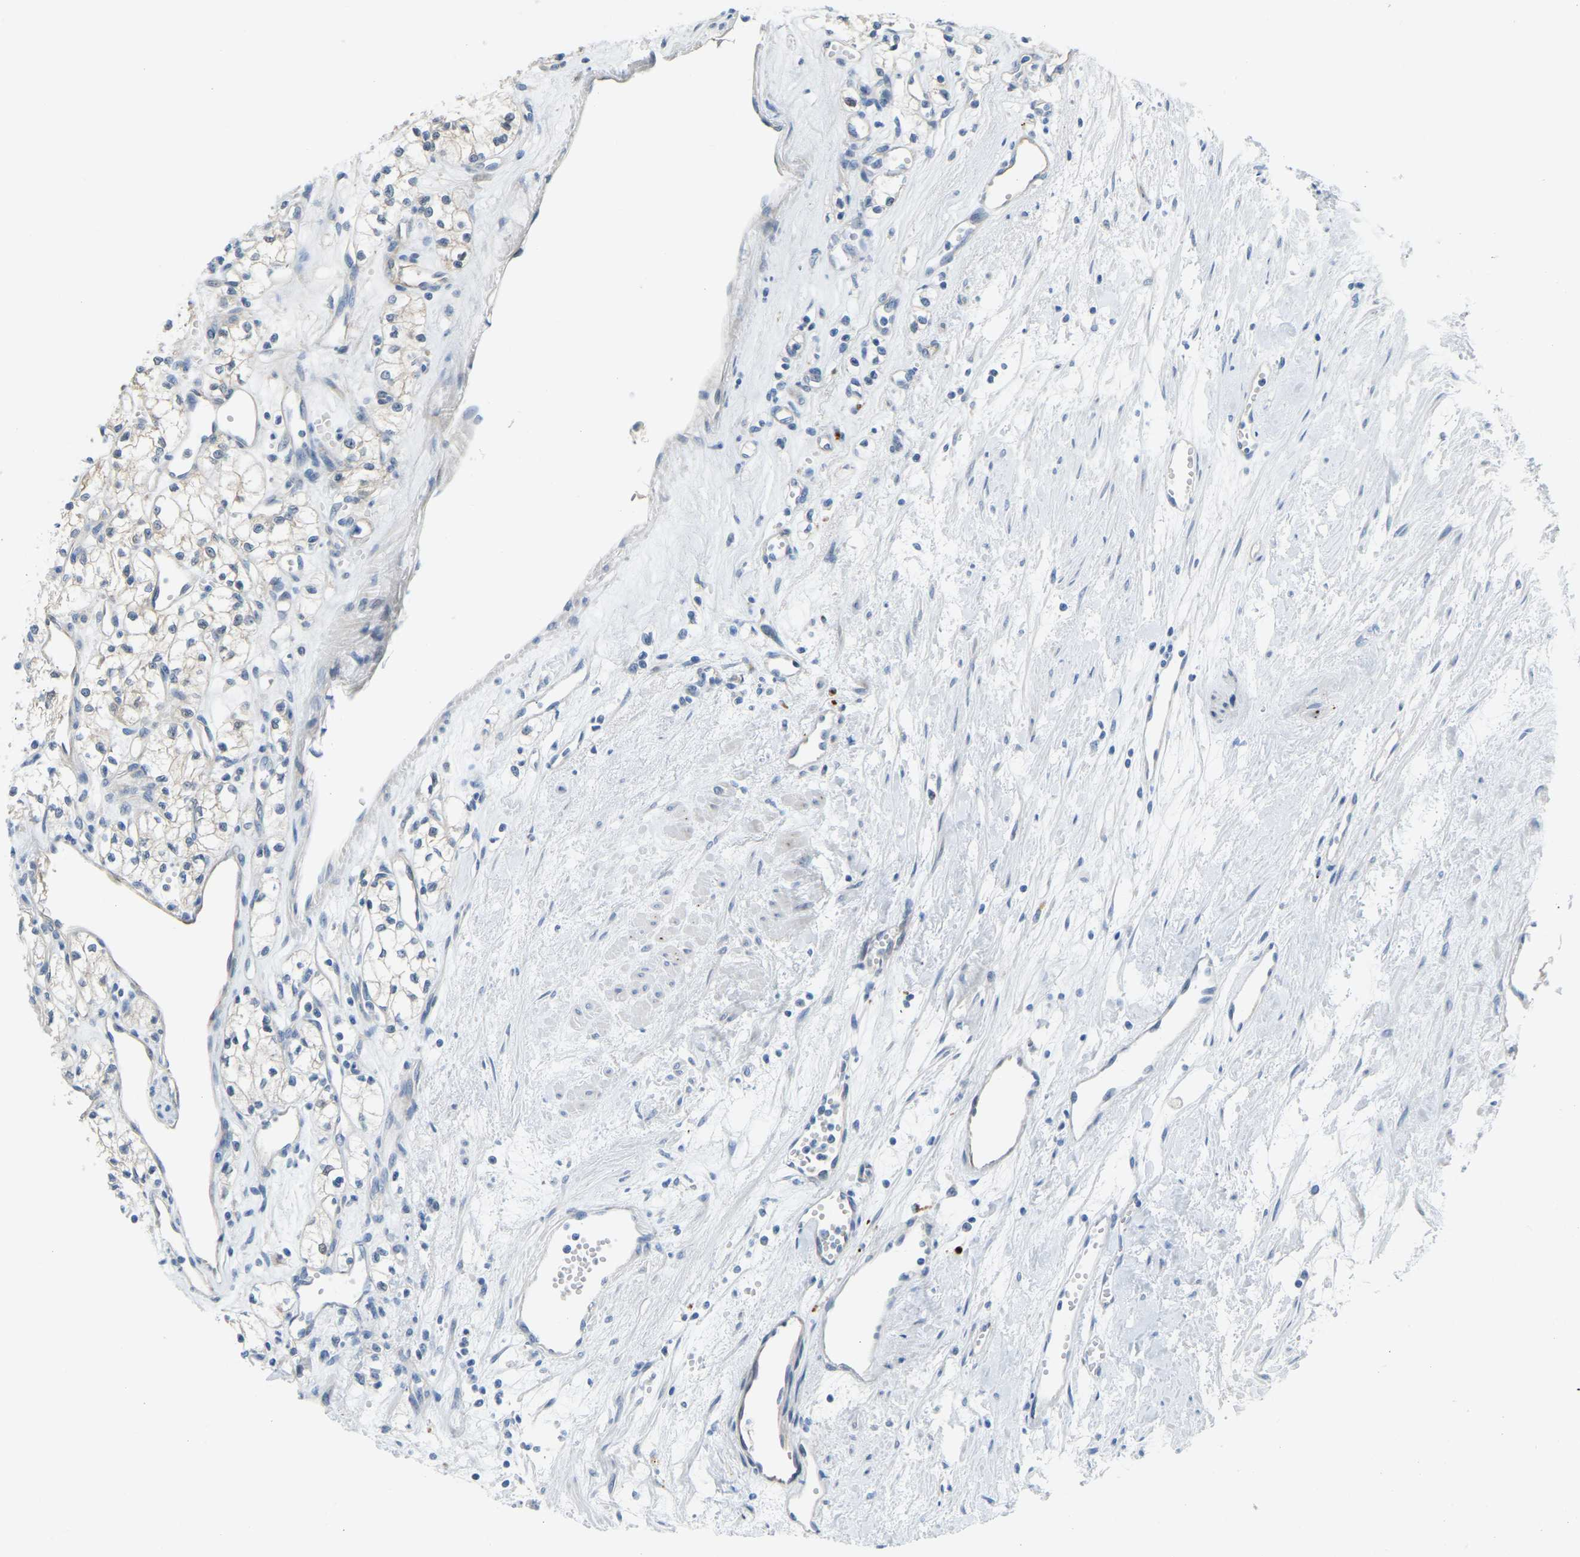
{"staining": {"intensity": "weak", "quantity": "<25%", "location": "cytoplasmic/membranous"}, "tissue": "renal cancer", "cell_type": "Tumor cells", "image_type": "cancer", "snomed": [{"axis": "morphology", "description": "Adenocarcinoma, NOS"}, {"axis": "topography", "description": "Kidney"}], "caption": "Immunohistochemistry (IHC) photomicrograph of neoplastic tissue: adenocarcinoma (renal) stained with DAB reveals no significant protein expression in tumor cells.", "gene": "NME8", "patient": {"sex": "male", "age": 59}}